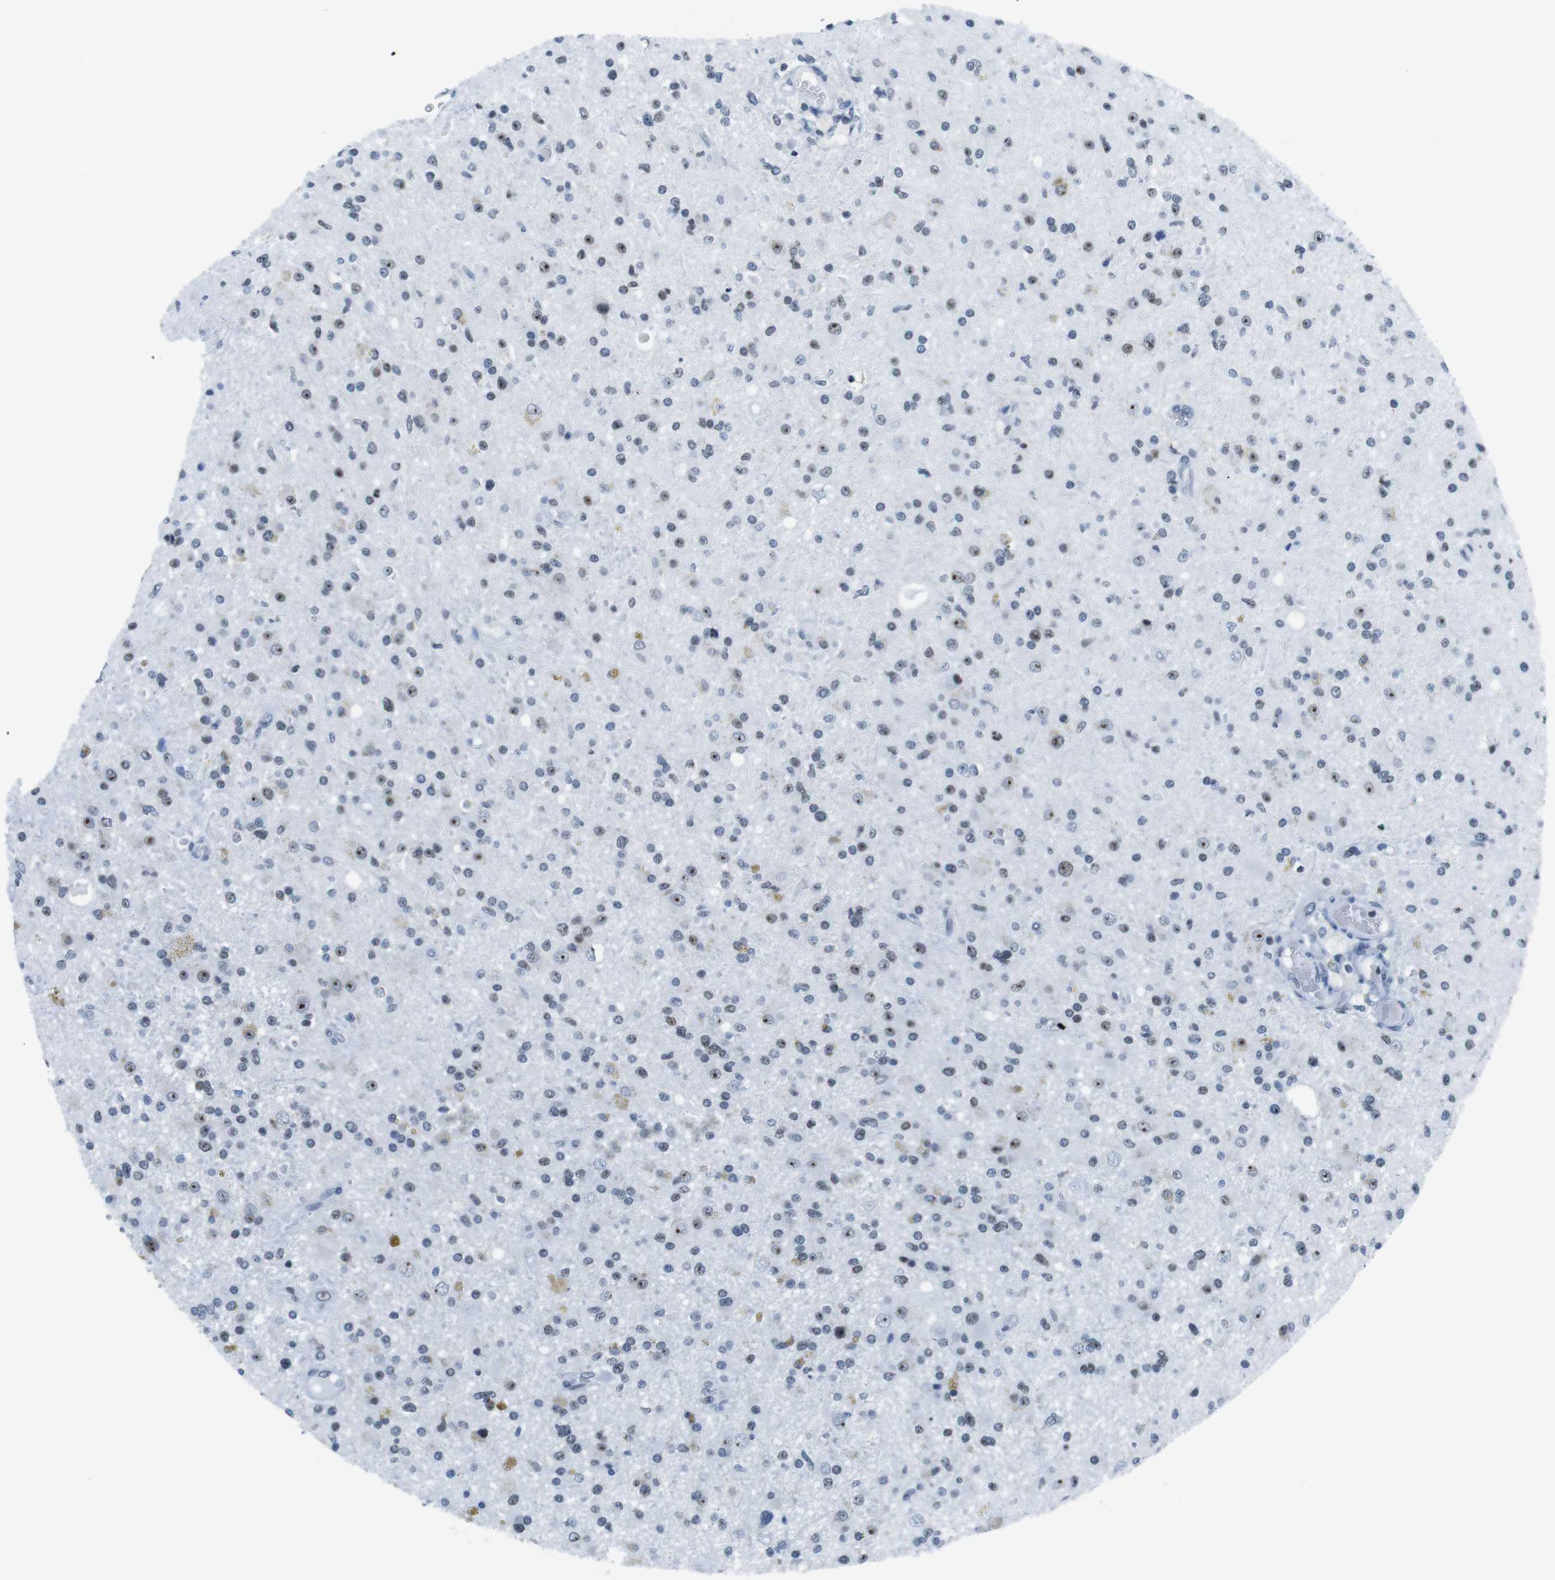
{"staining": {"intensity": "weak", "quantity": "25%-75%", "location": "nuclear"}, "tissue": "glioma", "cell_type": "Tumor cells", "image_type": "cancer", "snomed": [{"axis": "morphology", "description": "Glioma, malignant, High grade"}, {"axis": "topography", "description": "Brain"}], "caption": "This micrograph demonstrates immunohistochemistry (IHC) staining of malignant glioma (high-grade), with low weak nuclear expression in about 25%-75% of tumor cells.", "gene": "NIFK", "patient": {"sex": "male", "age": 33}}